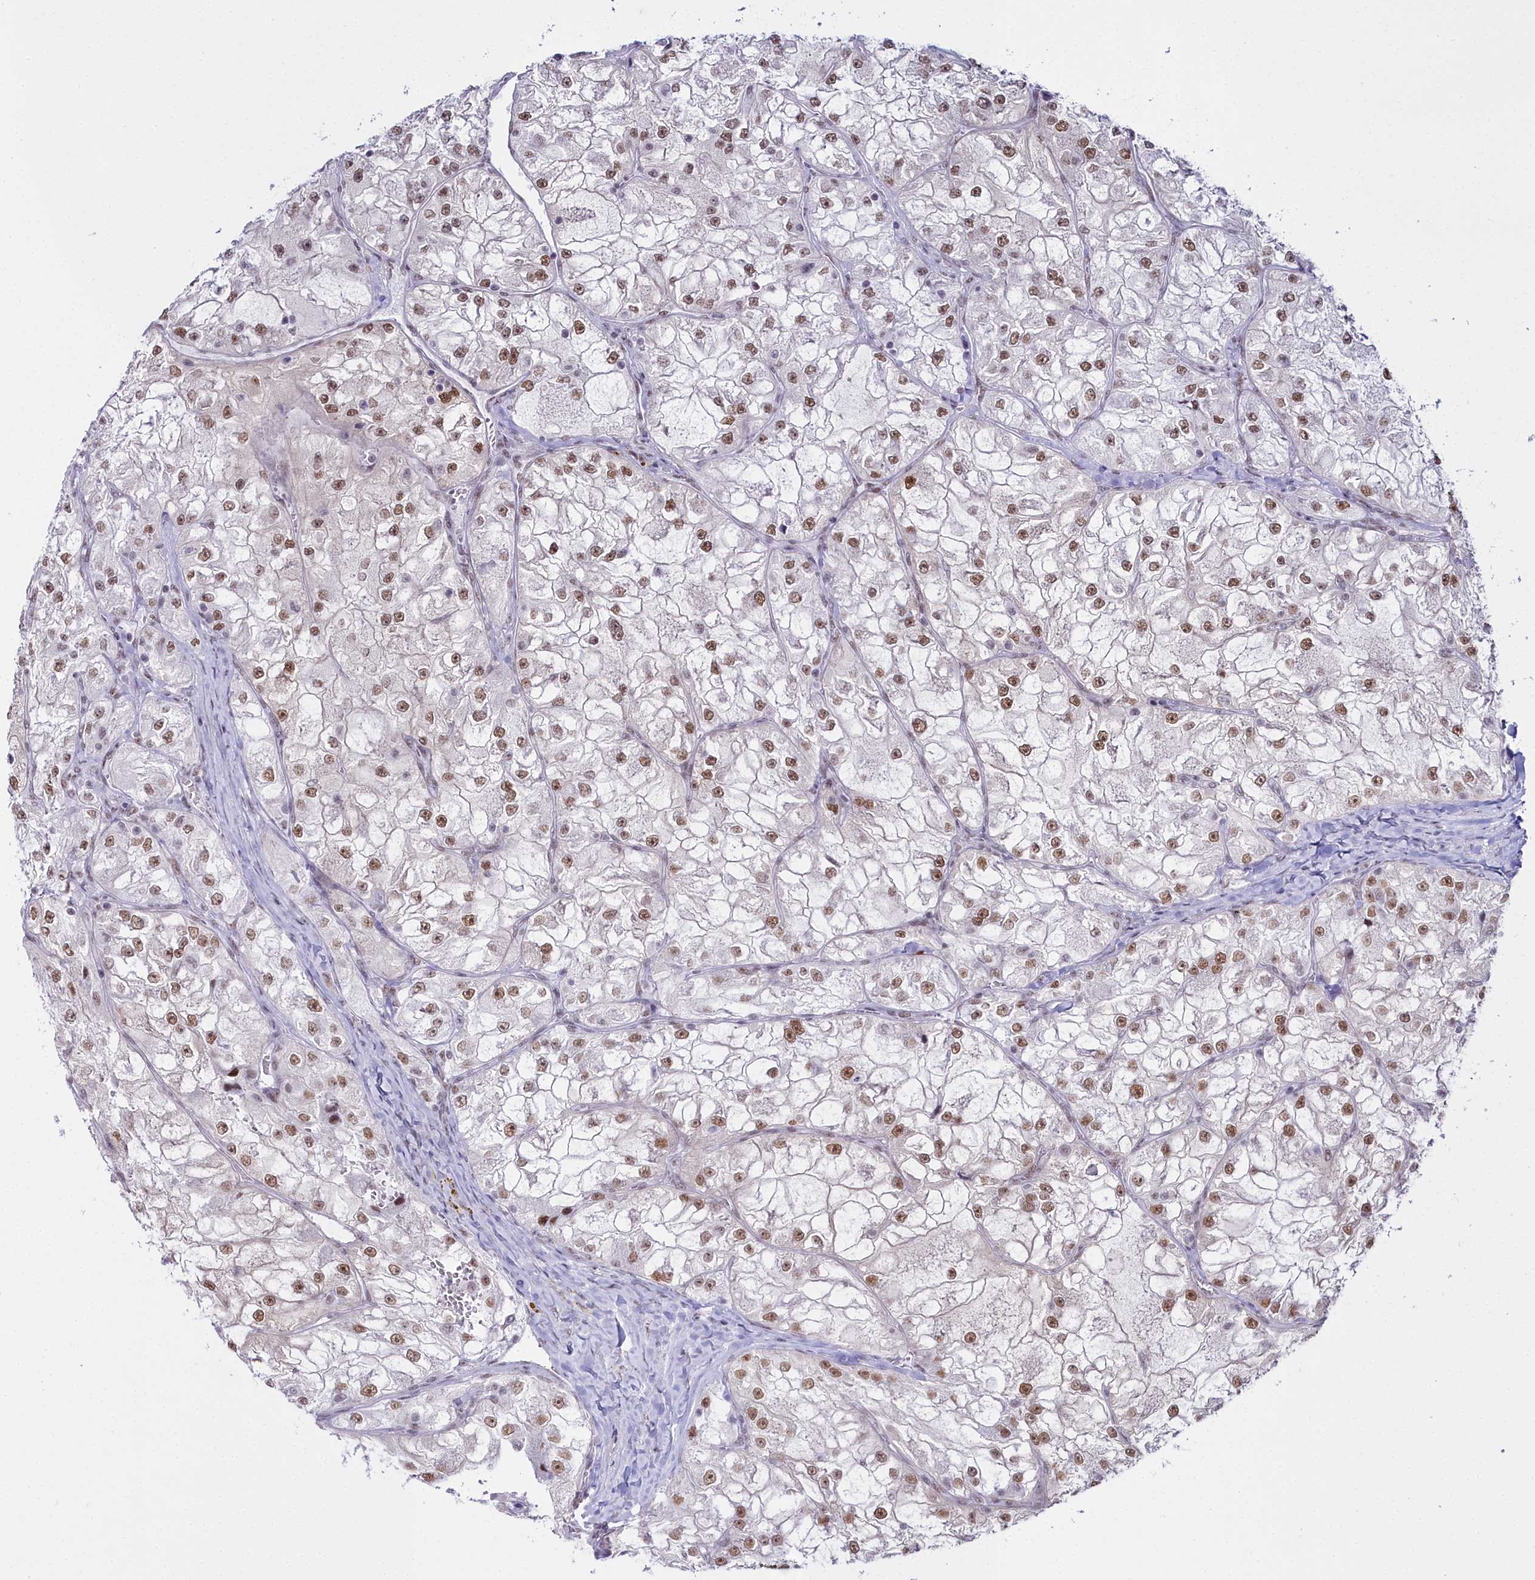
{"staining": {"intensity": "moderate", "quantity": "25%-75%", "location": "nuclear"}, "tissue": "renal cancer", "cell_type": "Tumor cells", "image_type": "cancer", "snomed": [{"axis": "morphology", "description": "Adenocarcinoma, NOS"}, {"axis": "topography", "description": "Kidney"}], "caption": "This photomicrograph exhibits adenocarcinoma (renal) stained with immunohistochemistry to label a protein in brown. The nuclear of tumor cells show moderate positivity for the protein. Nuclei are counter-stained blue.", "gene": "RBM12", "patient": {"sex": "female", "age": 72}}